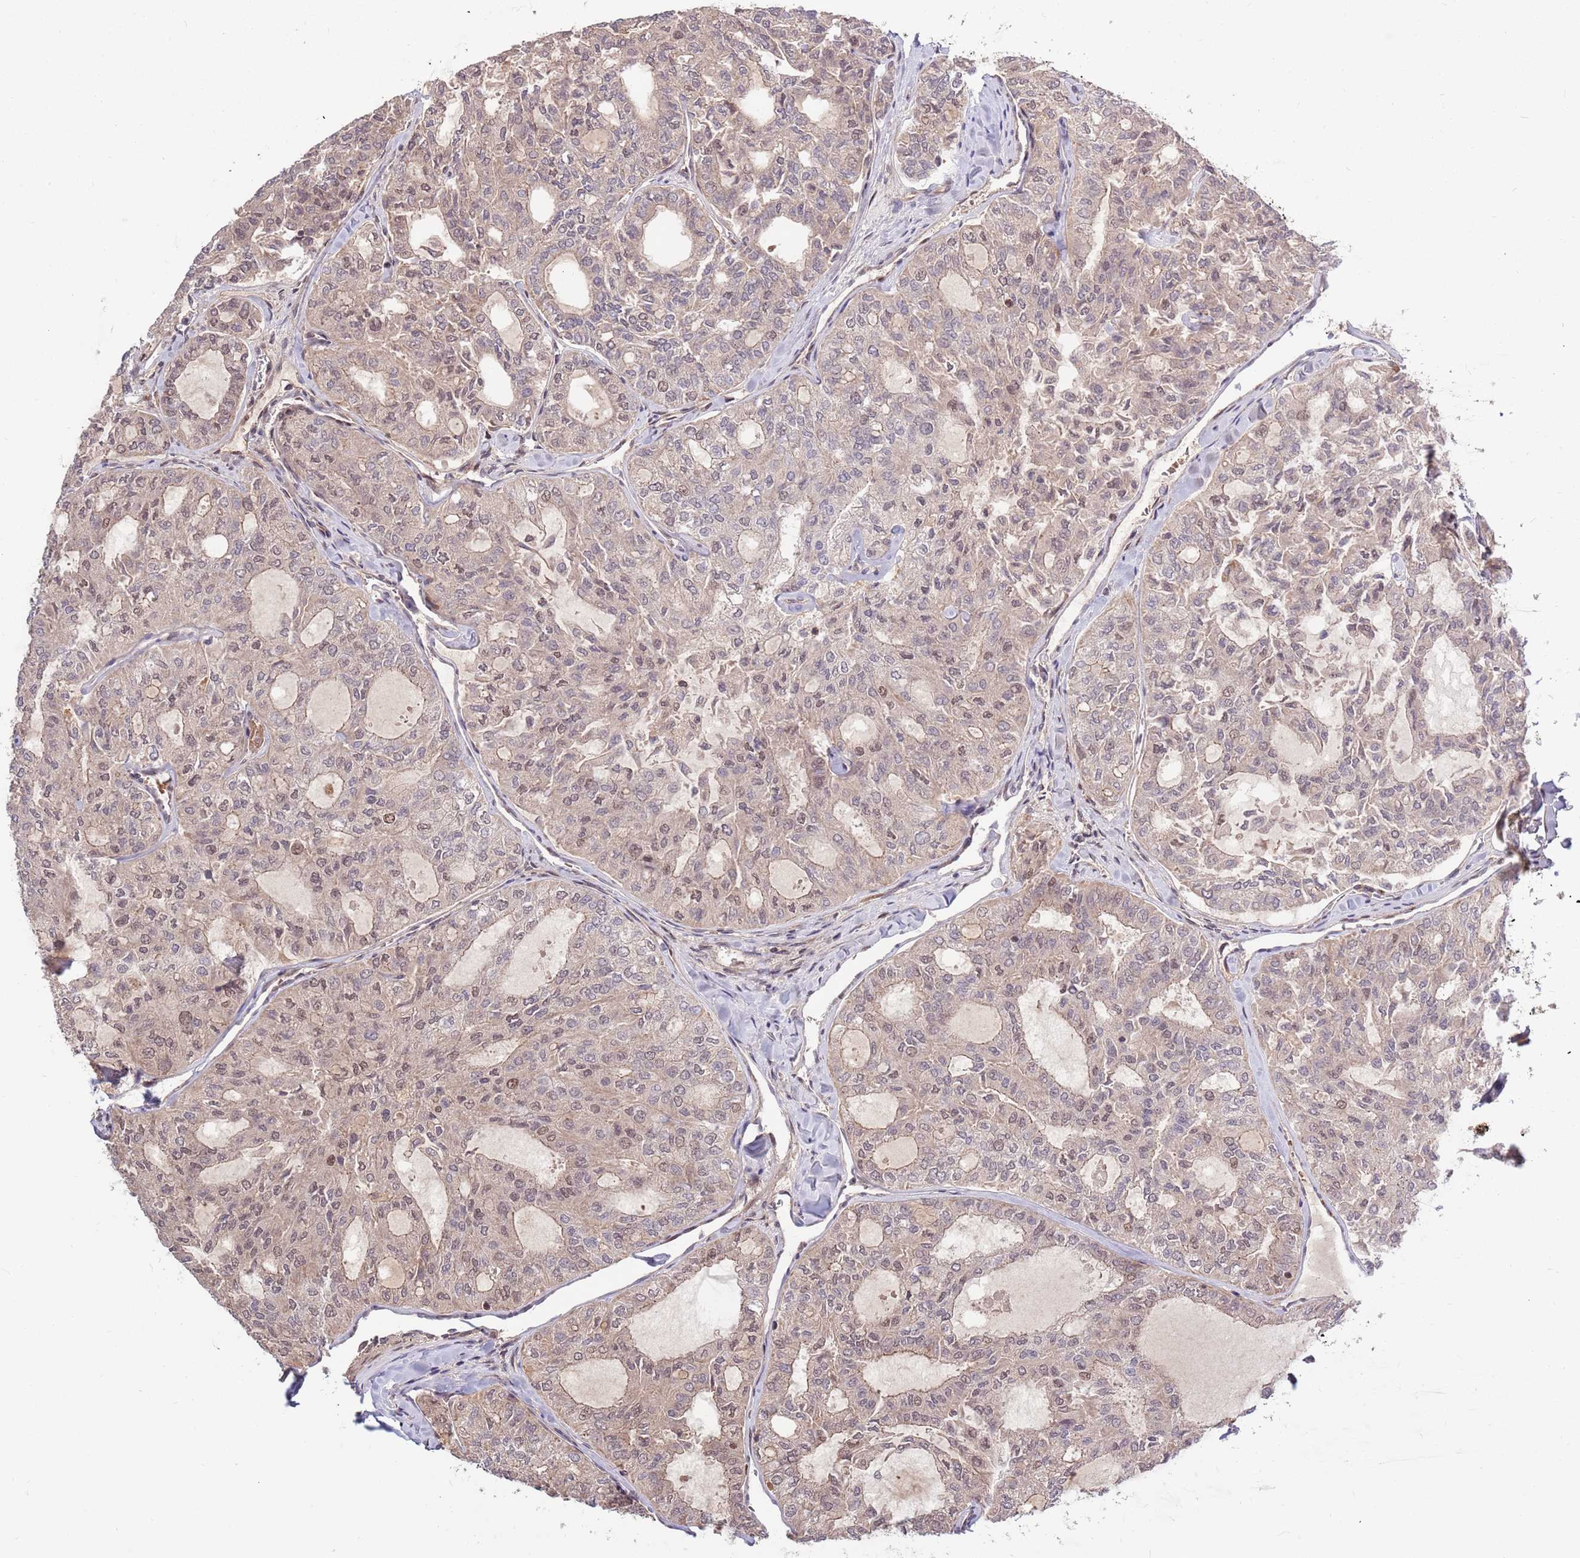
{"staining": {"intensity": "weak", "quantity": "<25%", "location": "nuclear"}, "tissue": "thyroid cancer", "cell_type": "Tumor cells", "image_type": "cancer", "snomed": [{"axis": "morphology", "description": "Follicular adenoma carcinoma, NOS"}, {"axis": "topography", "description": "Thyroid gland"}], "caption": "This is an immunohistochemistry image of human thyroid cancer. There is no expression in tumor cells.", "gene": "HAUS3", "patient": {"sex": "male", "age": 75}}